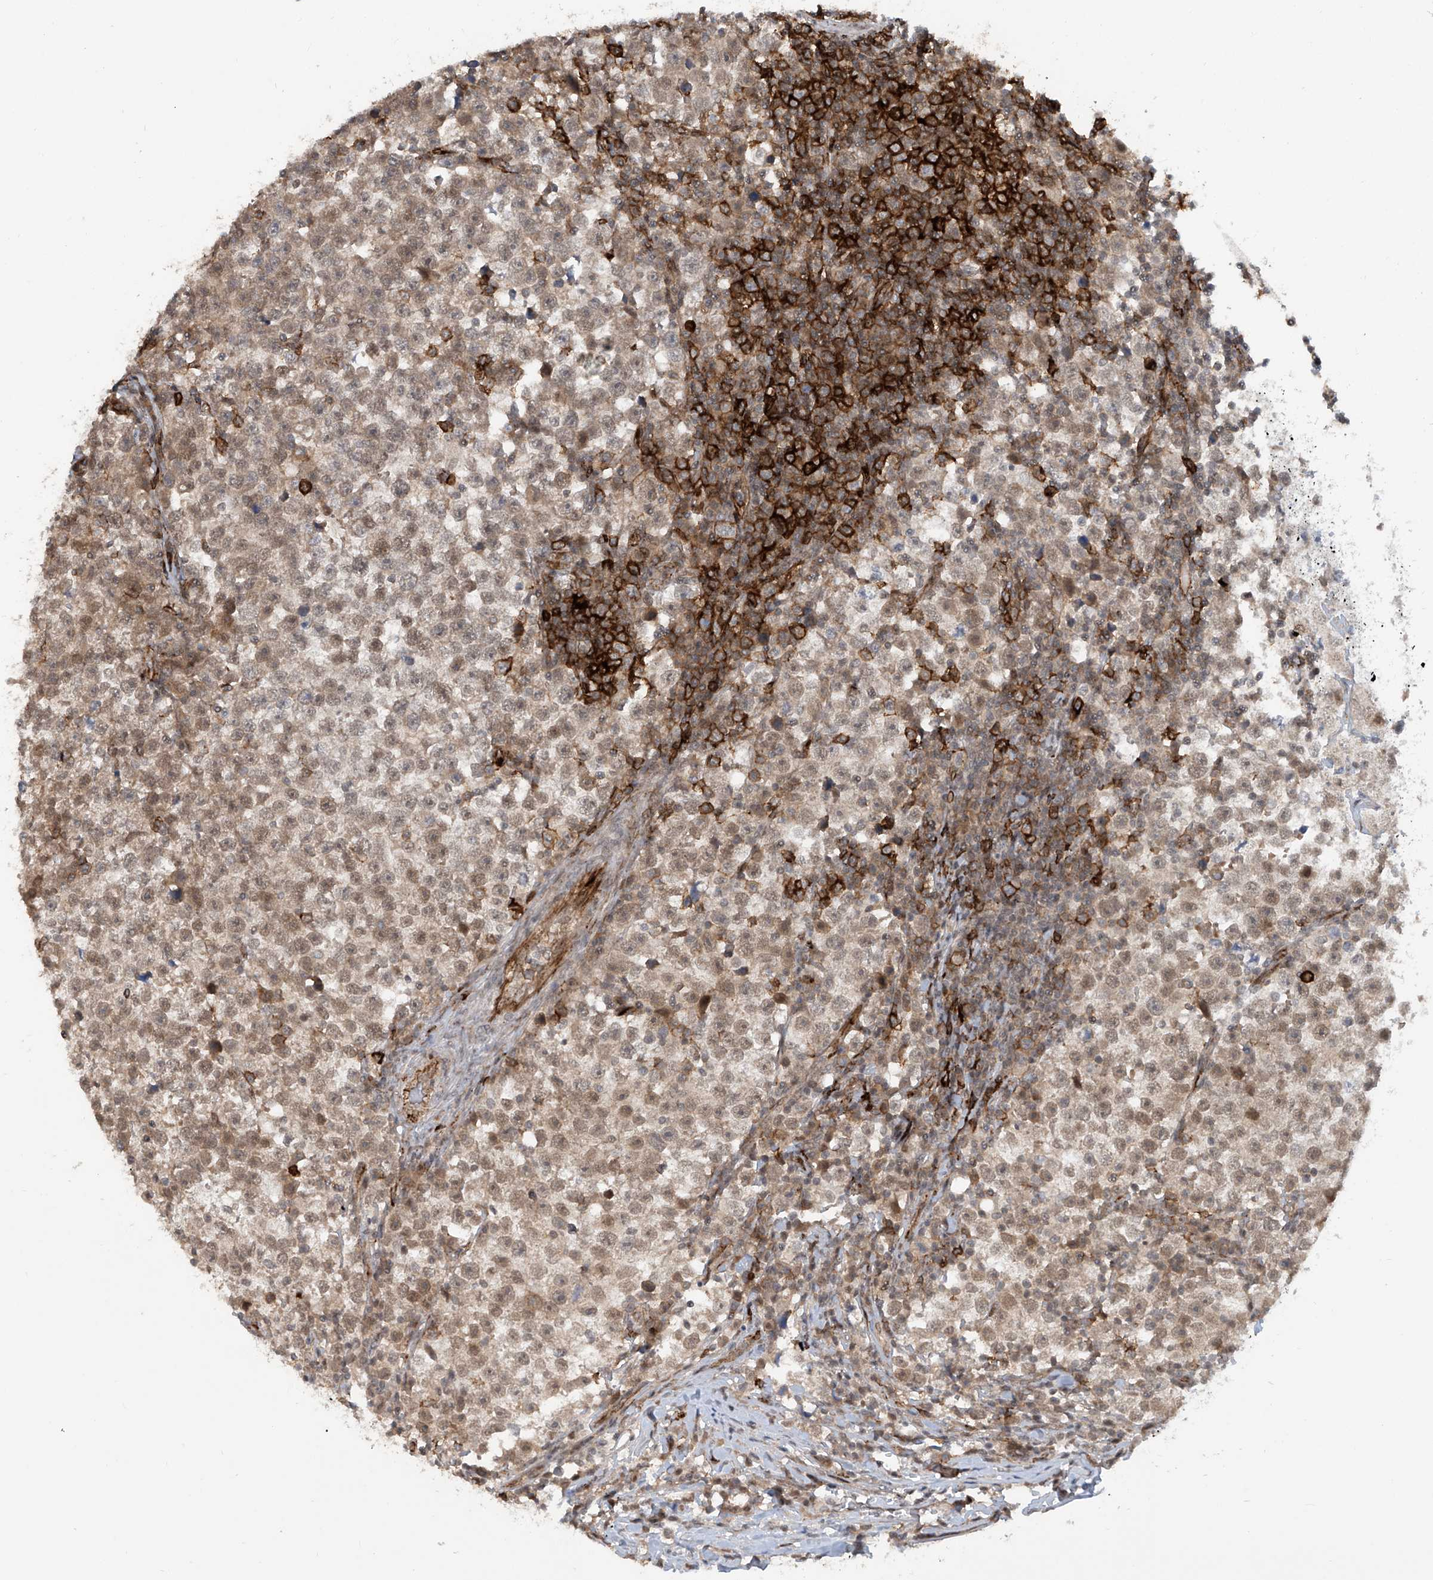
{"staining": {"intensity": "moderate", "quantity": ">75%", "location": "cytoplasmic/membranous,nuclear"}, "tissue": "testis cancer", "cell_type": "Tumor cells", "image_type": "cancer", "snomed": [{"axis": "morphology", "description": "Normal tissue, NOS"}, {"axis": "morphology", "description": "Seminoma, NOS"}, {"axis": "topography", "description": "Testis"}], "caption": "Seminoma (testis) stained for a protein (brown) shows moderate cytoplasmic/membranous and nuclear positive expression in about >75% of tumor cells.", "gene": "LAGE3", "patient": {"sex": "male", "age": 43}}